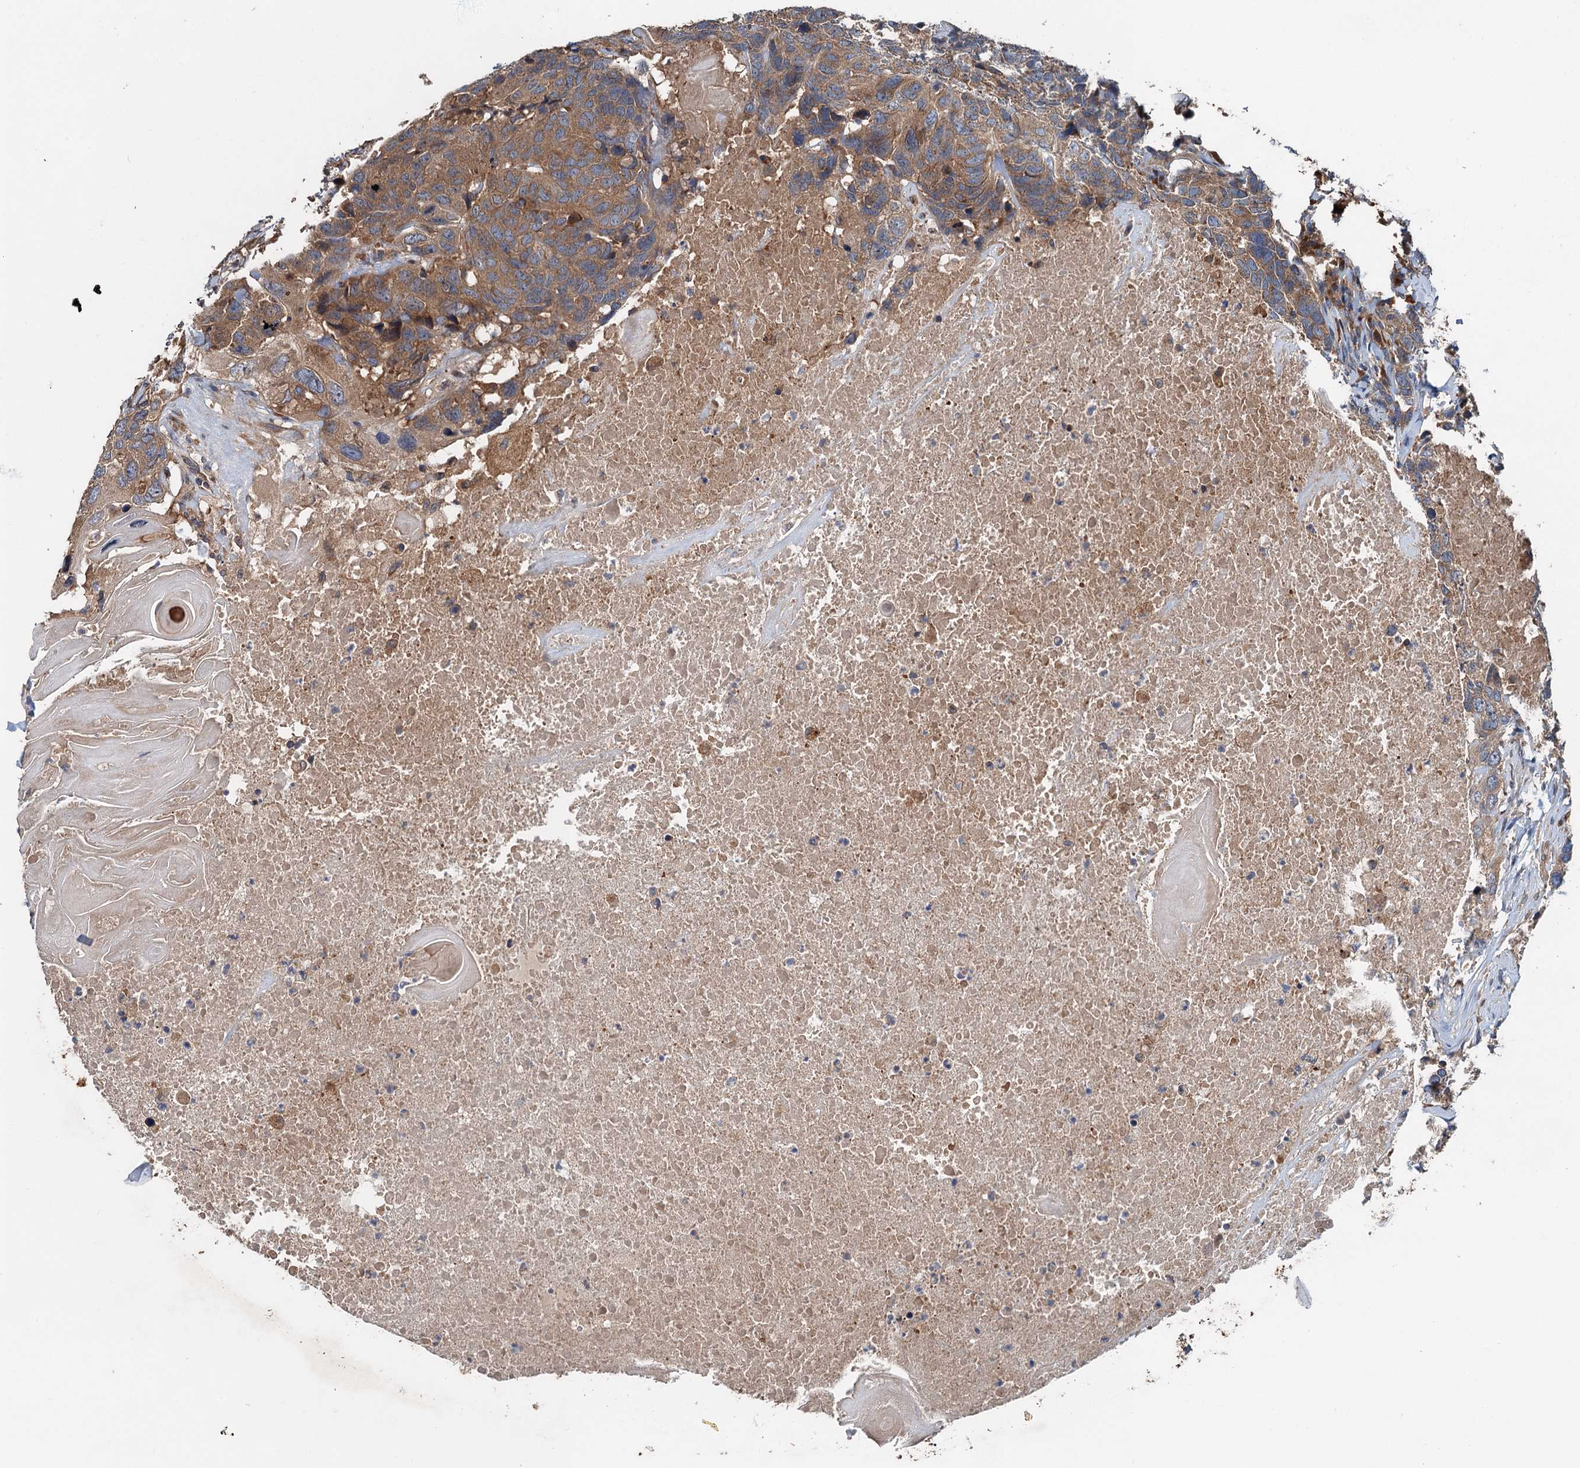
{"staining": {"intensity": "moderate", "quantity": ">75%", "location": "cytoplasmic/membranous"}, "tissue": "head and neck cancer", "cell_type": "Tumor cells", "image_type": "cancer", "snomed": [{"axis": "morphology", "description": "Squamous cell carcinoma, NOS"}, {"axis": "topography", "description": "Head-Neck"}], "caption": "Protein expression by immunohistochemistry exhibits moderate cytoplasmic/membranous staining in about >75% of tumor cells in squamous cell carcinoma (head and neck).", "gene": "COG3", "patient": {"sex": "male", "age": 66}}